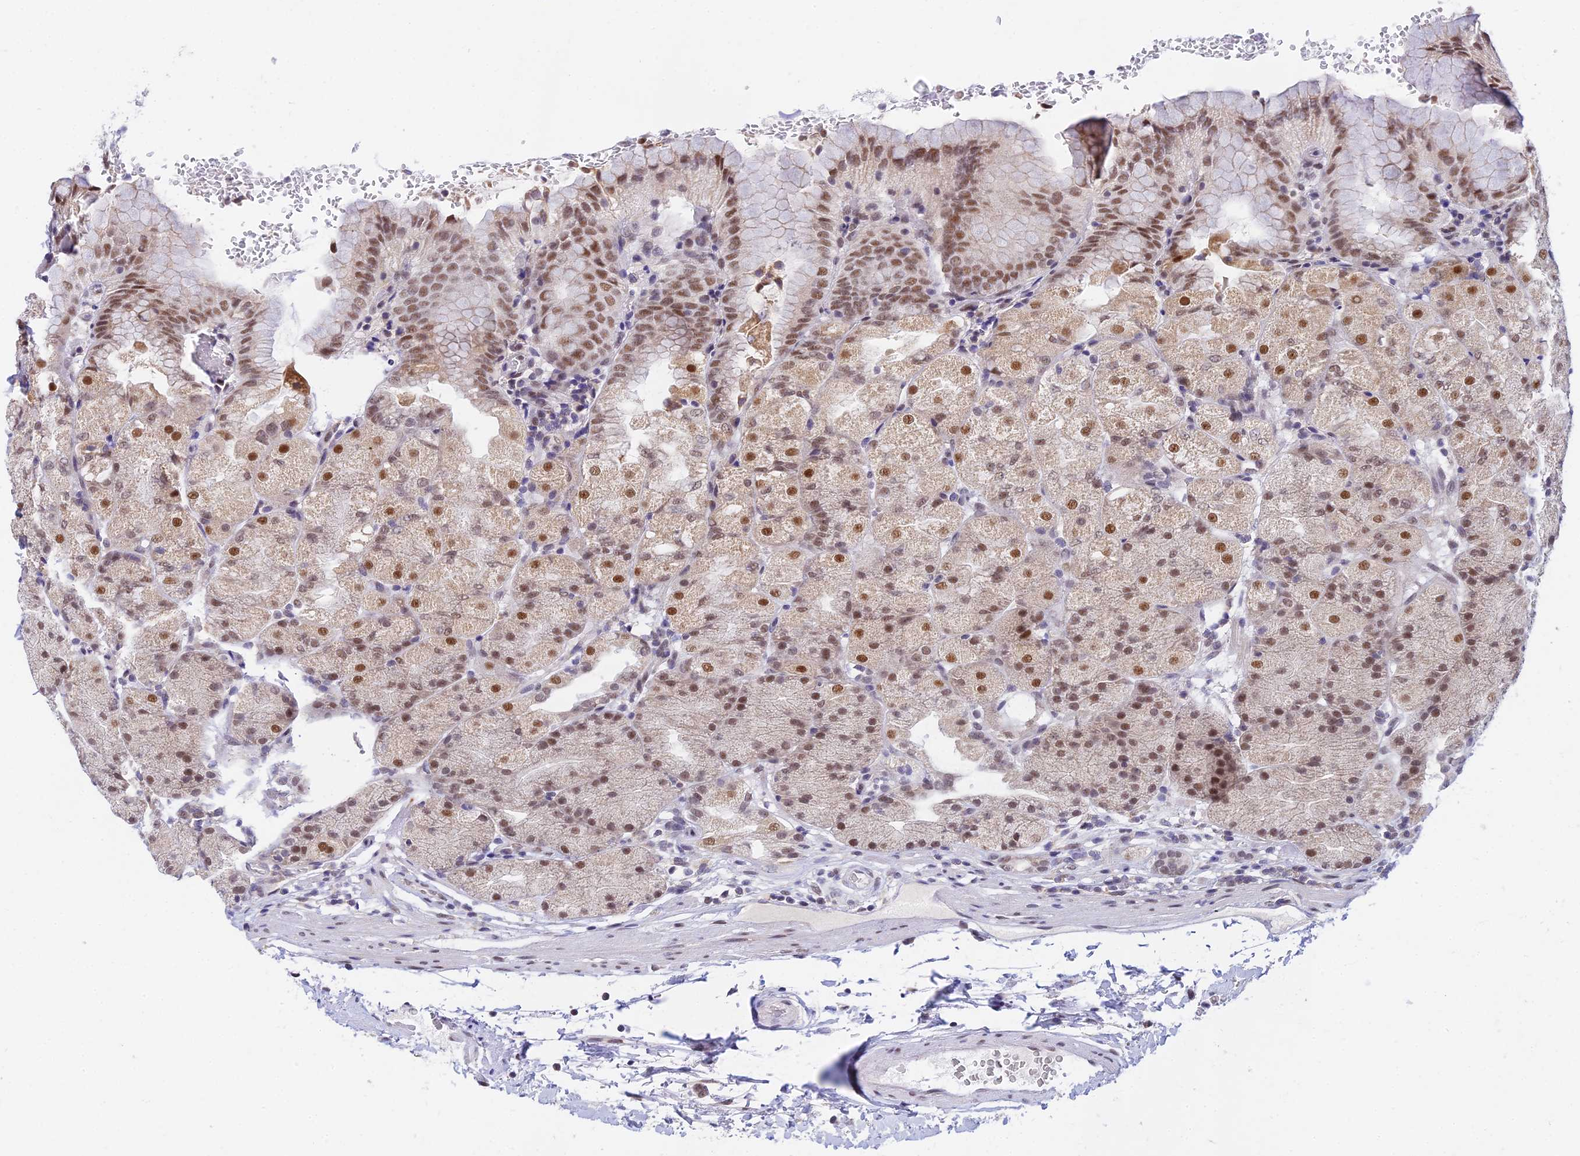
{"staining": {"intensity": "moderate", "quantity": ">75%", "location": "nuclear"}, "tissue": "stomach", "cell_type": "Glandular cells", "image_type": "normal", "snomed": [{"axis": "morphology", "description": "Normal tissue, NOS"}, {"axis": "topography", "description": "Stomach, upper"}, {"axis": "topography", "description": "Stomach, lower"}], "caption": "Immunohistochemistry (IHC) micrograph of unremarkable human stomach stained for a protein (brown), which reveals medium levels of moderate nuclear staining in about >75% of glandular cells.", "gene": "C2orf49", "patient": {"sex": "male", "age": 62}}